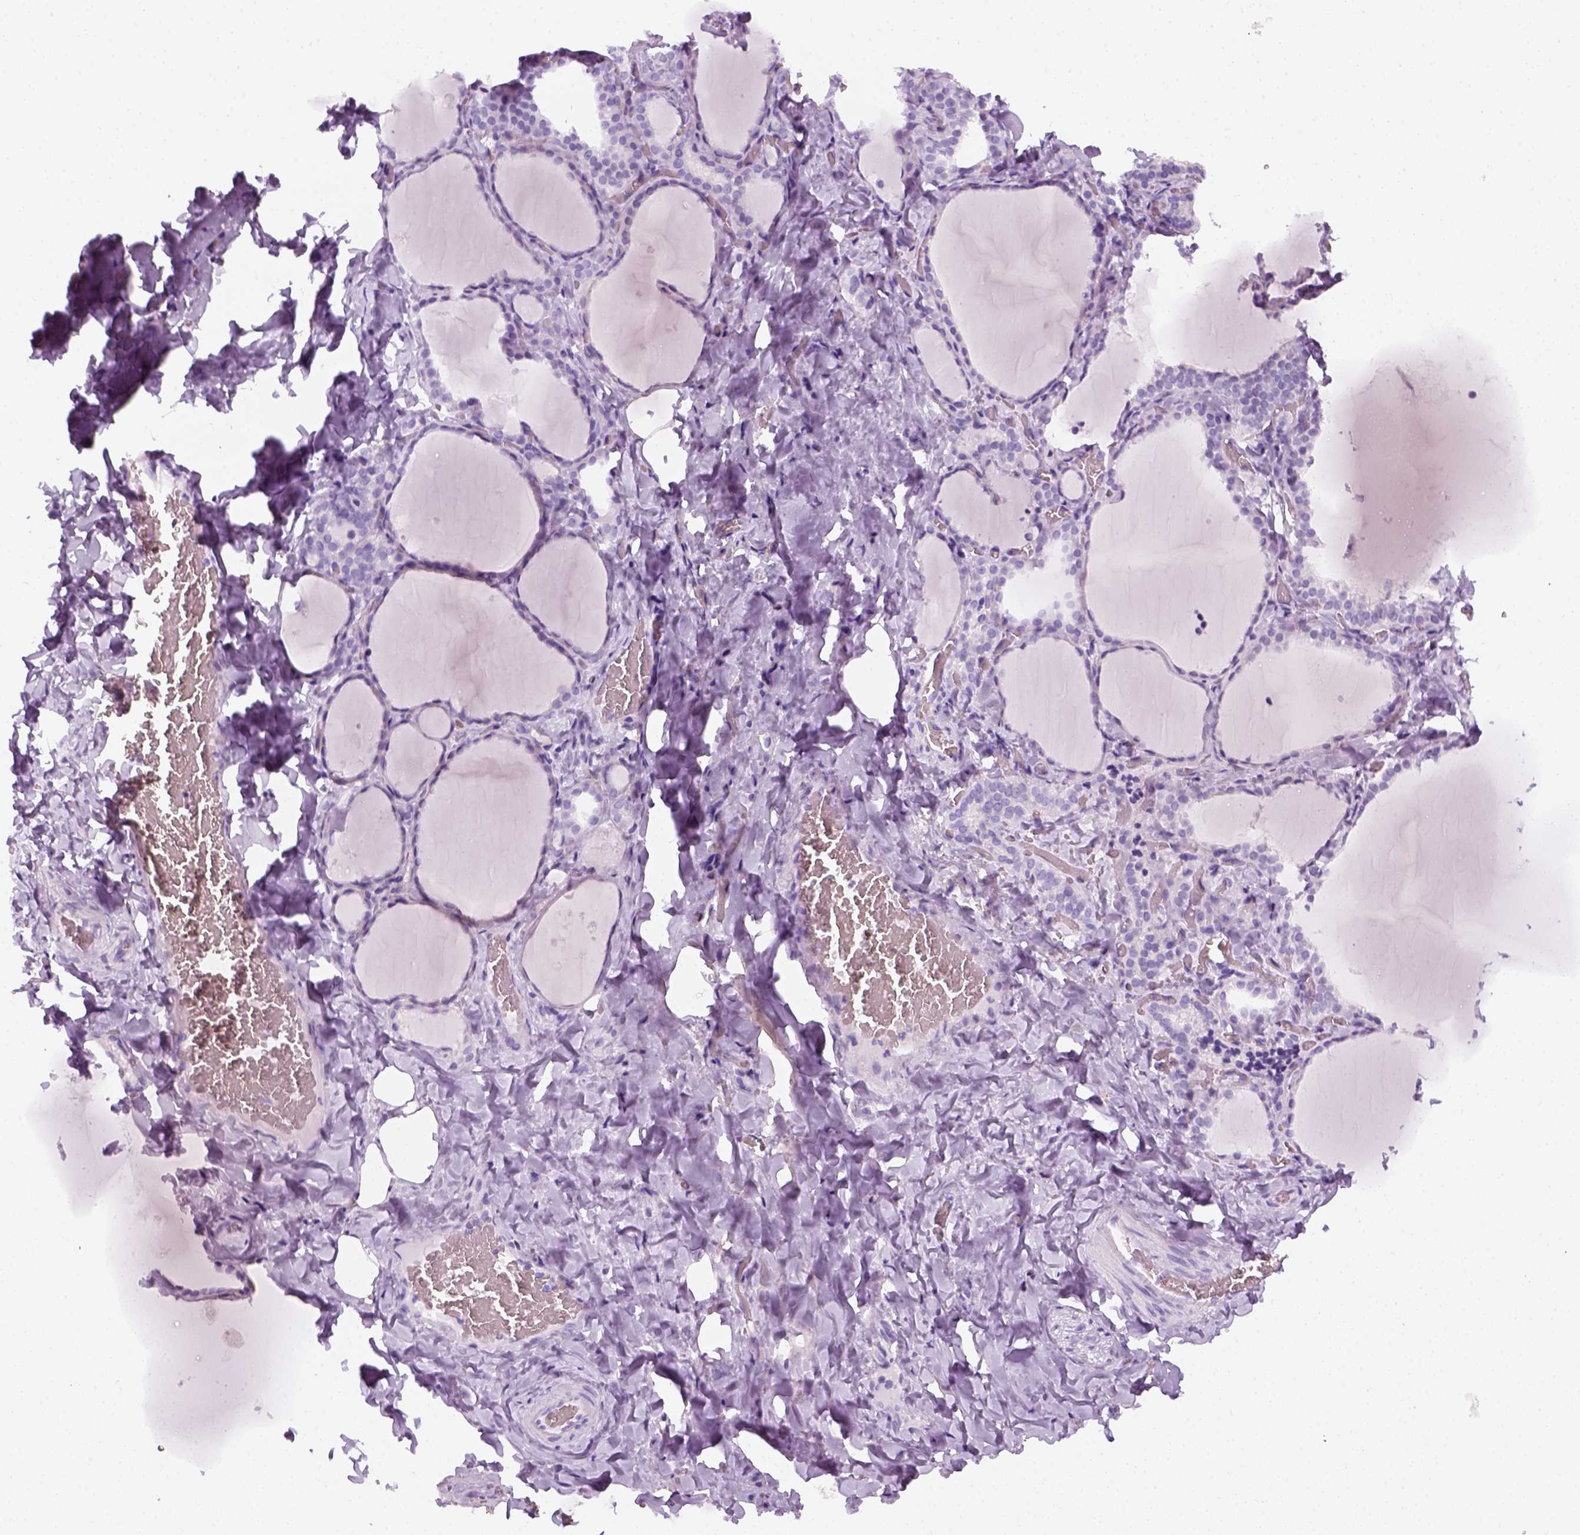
{"staining": {"intensity": "negative", "quantity": "none", "location": "none"}, "tissue": "thyroid gland", "cell_type": "Glandular cells", "image_type": "normal", "snomed": [{"axis": "morphology", "description": "Normal tissue, NOS"}, {"axis": "topography", "description": "Thyroid gland"}], "caption": "DAB immunohistochemical staining of benign thyroid gland demonstrates no significant positivity in glandular cells. (IHC, brightfield microscopy, high magnification).", "gene": "AQP3", "patient": {"sex": "female", "age": 22}}